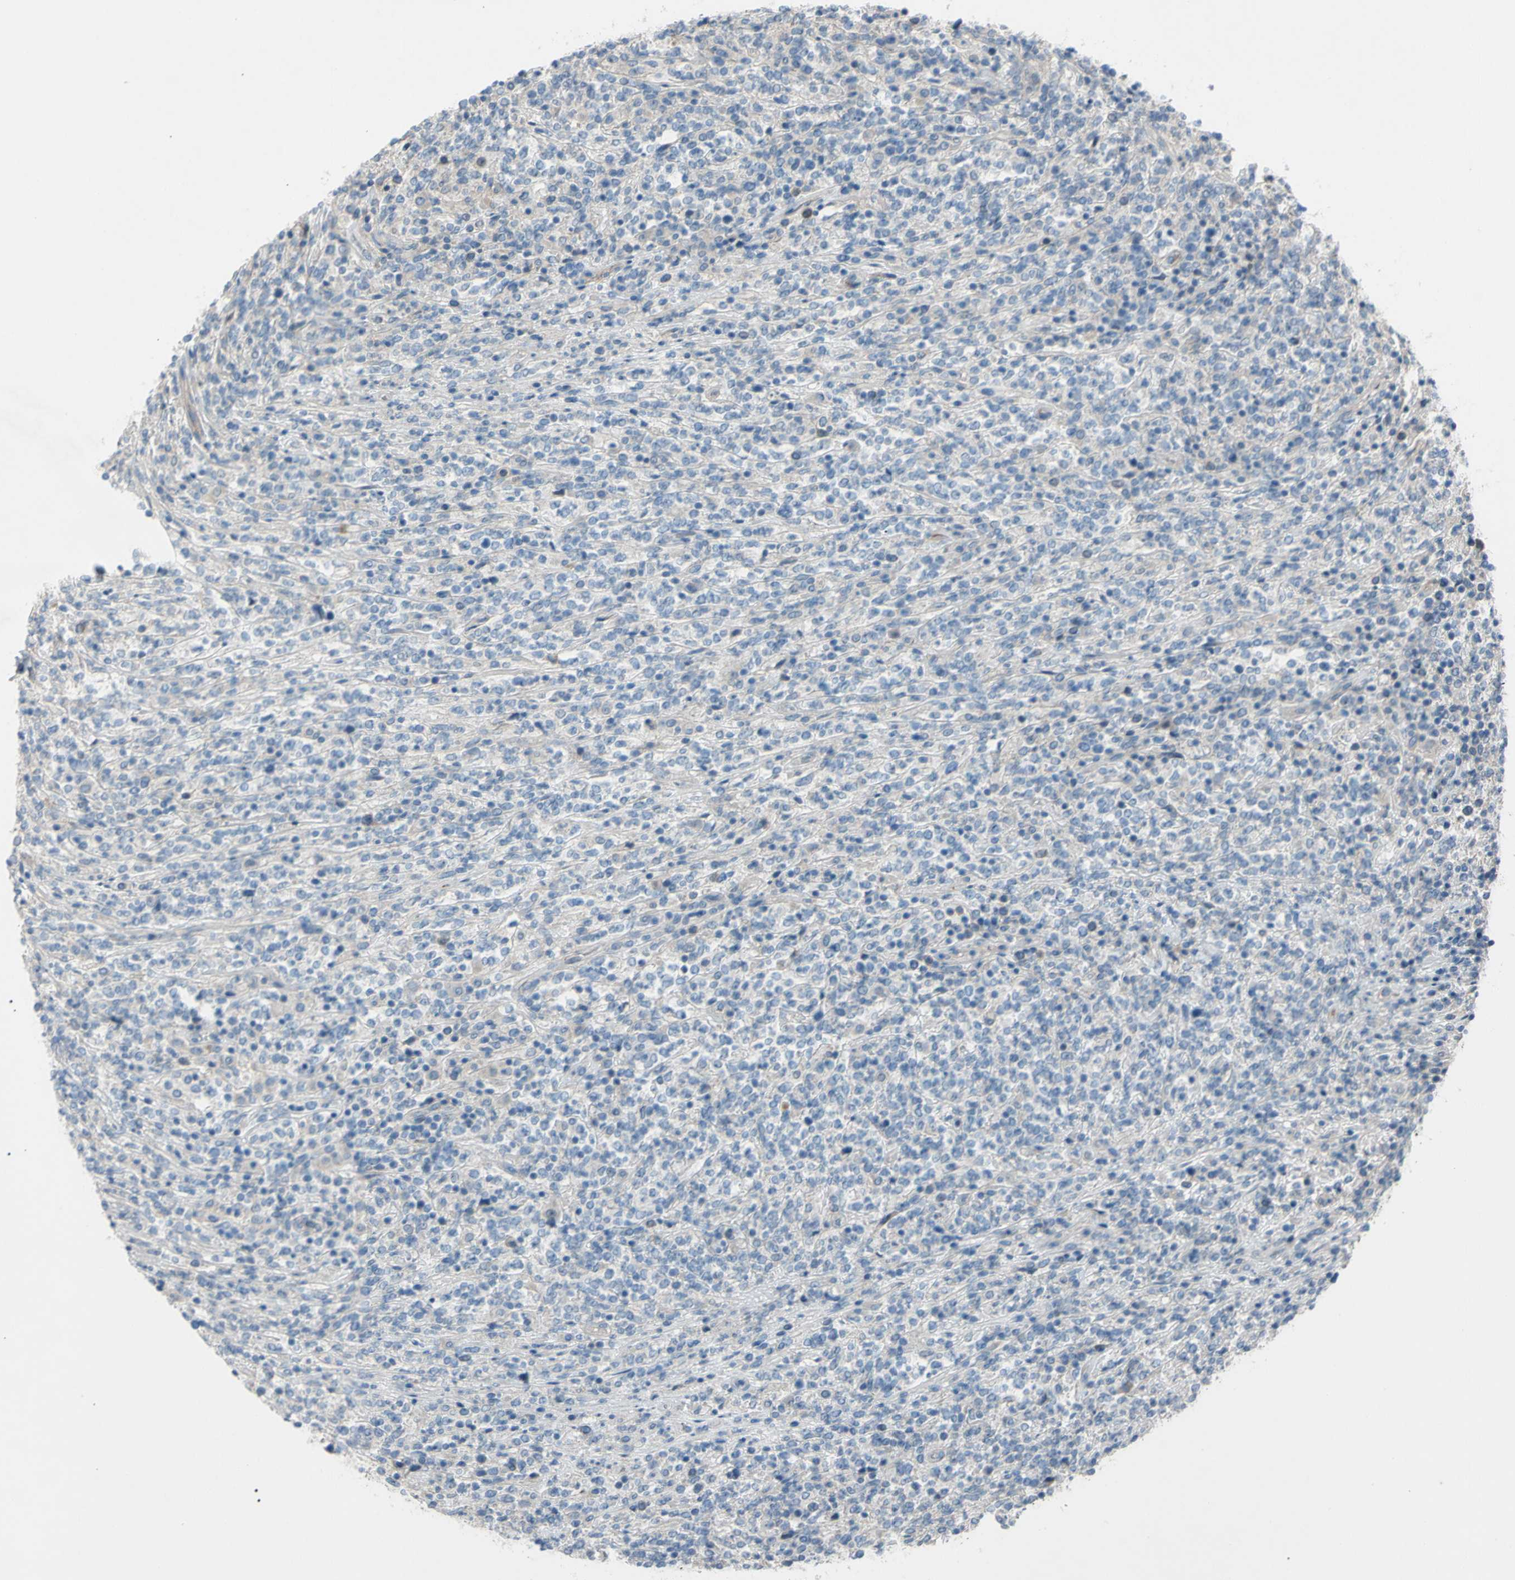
{"staining": {"intensity": "negative", "quantity": "none", "location": "none"}, "tissue": "lymphoma", "cell_type": "Tumor cells", "image_type": "cancer", "snomed": [{"axis": "morphology", "description": "Malignant lymphoma, non-Hodgkin's type, High grade"}, {"axis": "topography", "description": "Soft tissue"}], "caption": "This is a histopathology image of immunohistochemistry (IHC) staining of lymphoma, which shows no positivity in tumor cells.", "gene": "ATRN", "patient": {"sex": "male", "age": 18}}